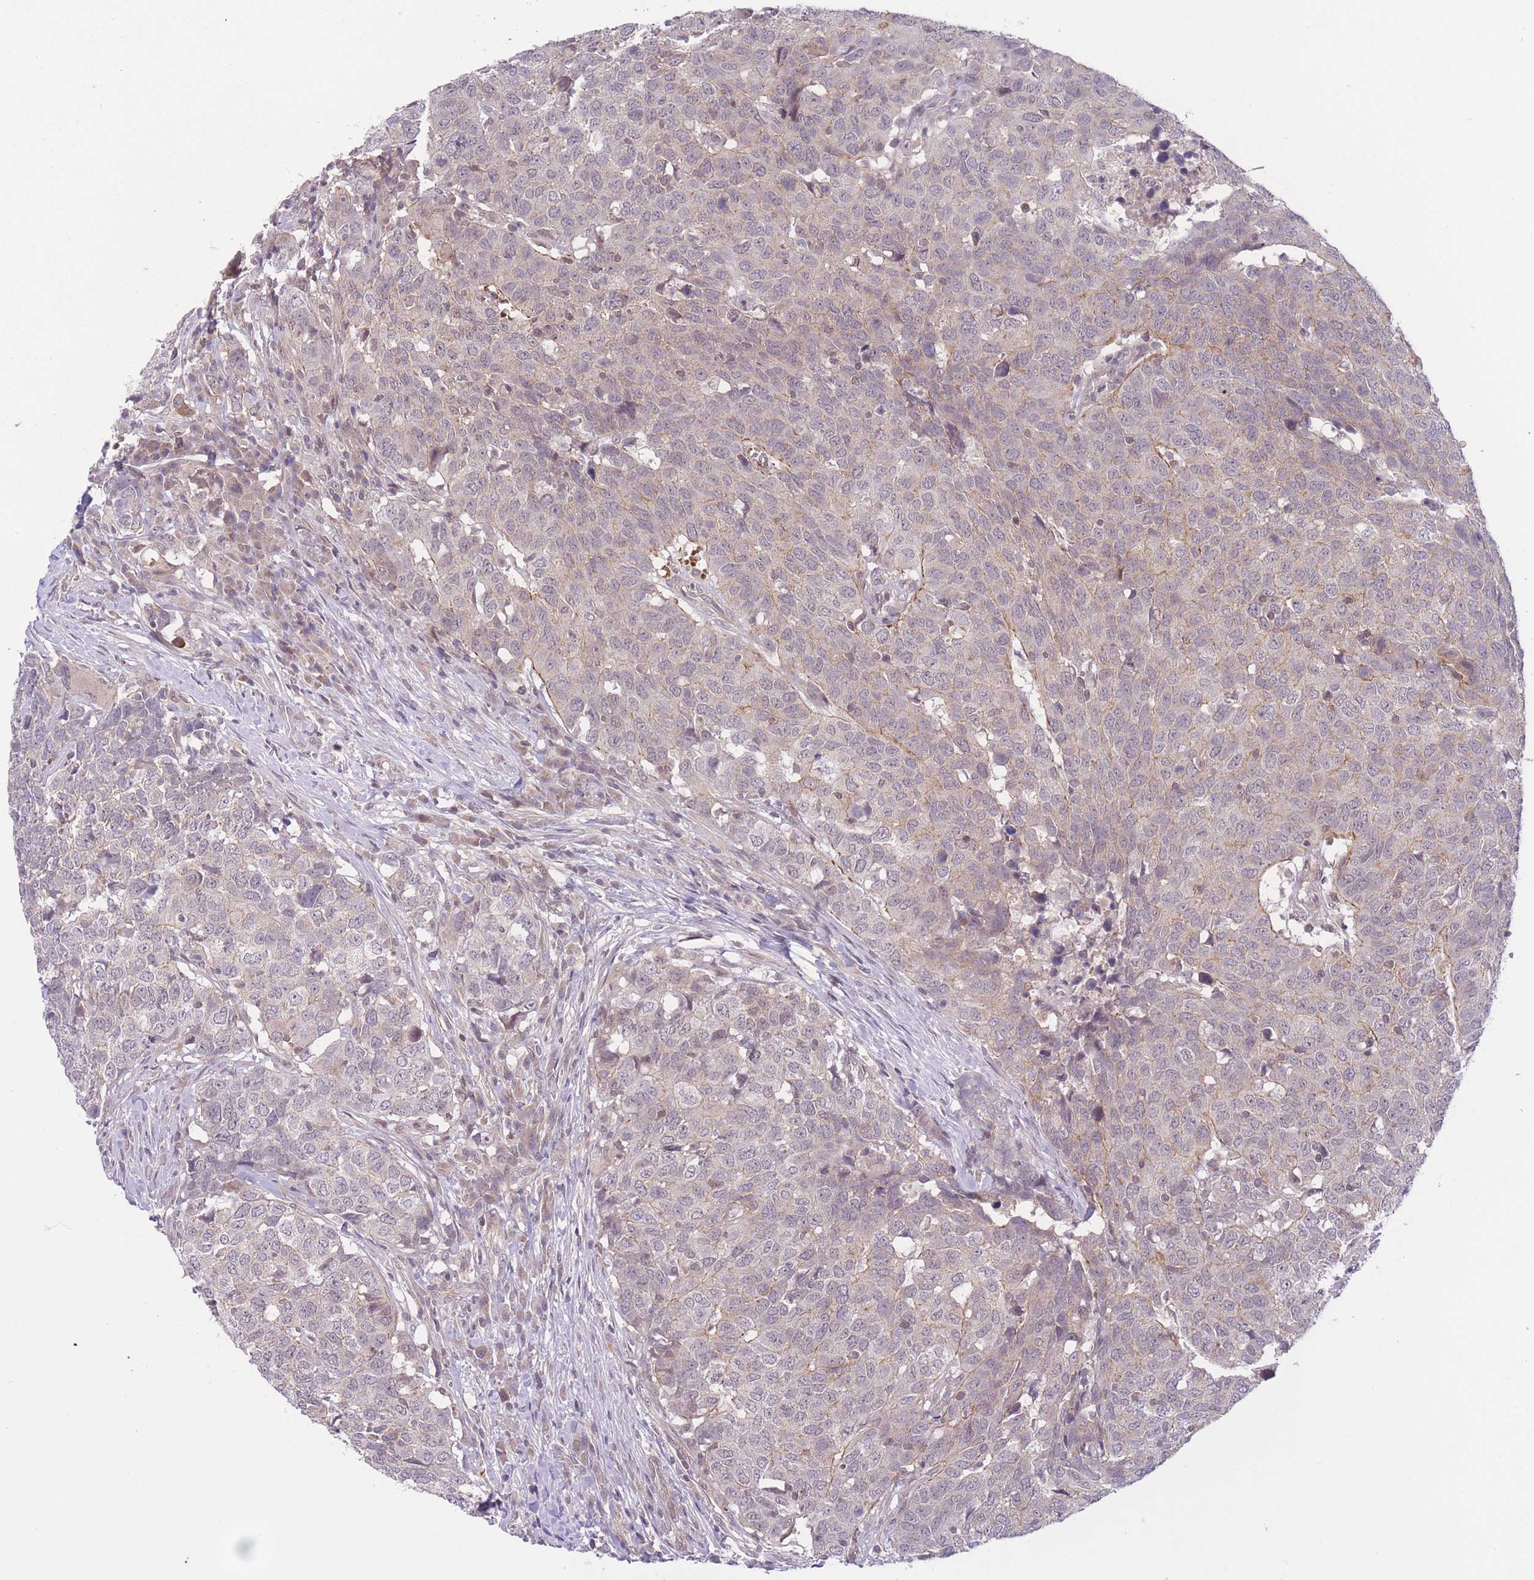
{"staining": {"intensity": "negative", "quantity": "none", "location": "none"}, "tissue": "head and neck cancer", "cell_type": "Tumor cells", "image_type": "cancer", "snomed": [{"axis": "morphology", "description": "Normal tissue, NOS"}, {"axis": "morphology", "description": "Squamous cell carcinoma, NOS"}, {"axis": "topography", "description": "Skeletal muscle"}, {"axis": "topography", "description": "Vascular tissue"}, {"axis": "topography", "description": "Peripheral nerve tissue"}, {"axis": "topography", "description": "Head-Neck"}], "caption": "Tumor cells show no significant protein positivity in head and neck cancer. The staining is performed using DAB brown chromogen with nuclei counter-stained in using hematoxylin.", "gene": "FUT5", "patient": {"sex": "male", "age": 66}}